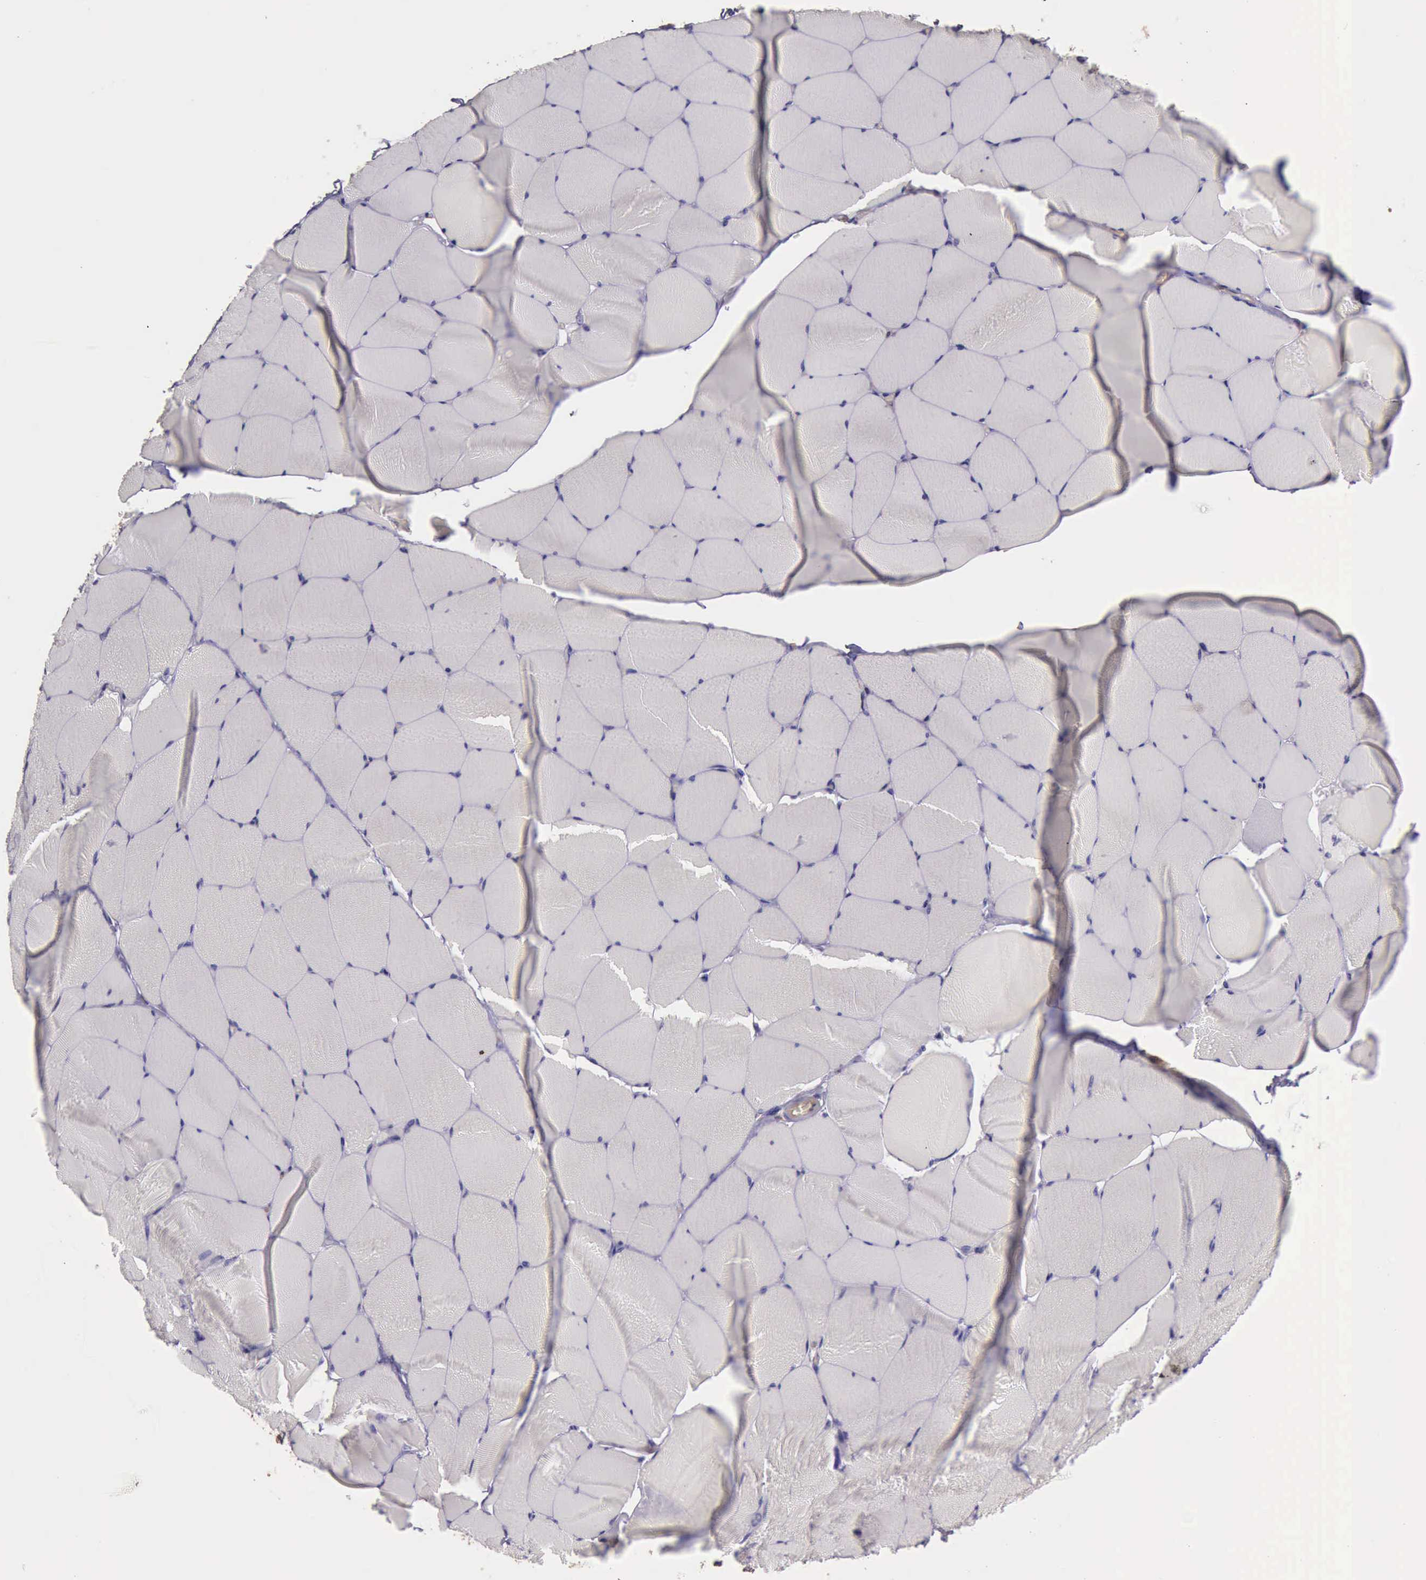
{"staining": {"intensity": "negative", "quantity": "none", "location": "none"}, "tissue": "skeletal muscle", "cell_type": "Myocytes", "image_type": "normal", "snomed": [{"axis": "morphology", "description": "Normal tissue, NOS"}, {"axis": "topography", "description": "Skeletal muscle"}, {"axis": "topography", "description": "Salivary gland"}], "caption": "An image of skeletal muscle stained for a protein reveals no brown staining in myocytes.", "gene": "ARHGAP4", "patient": {"sex": "male", "age": 62}}